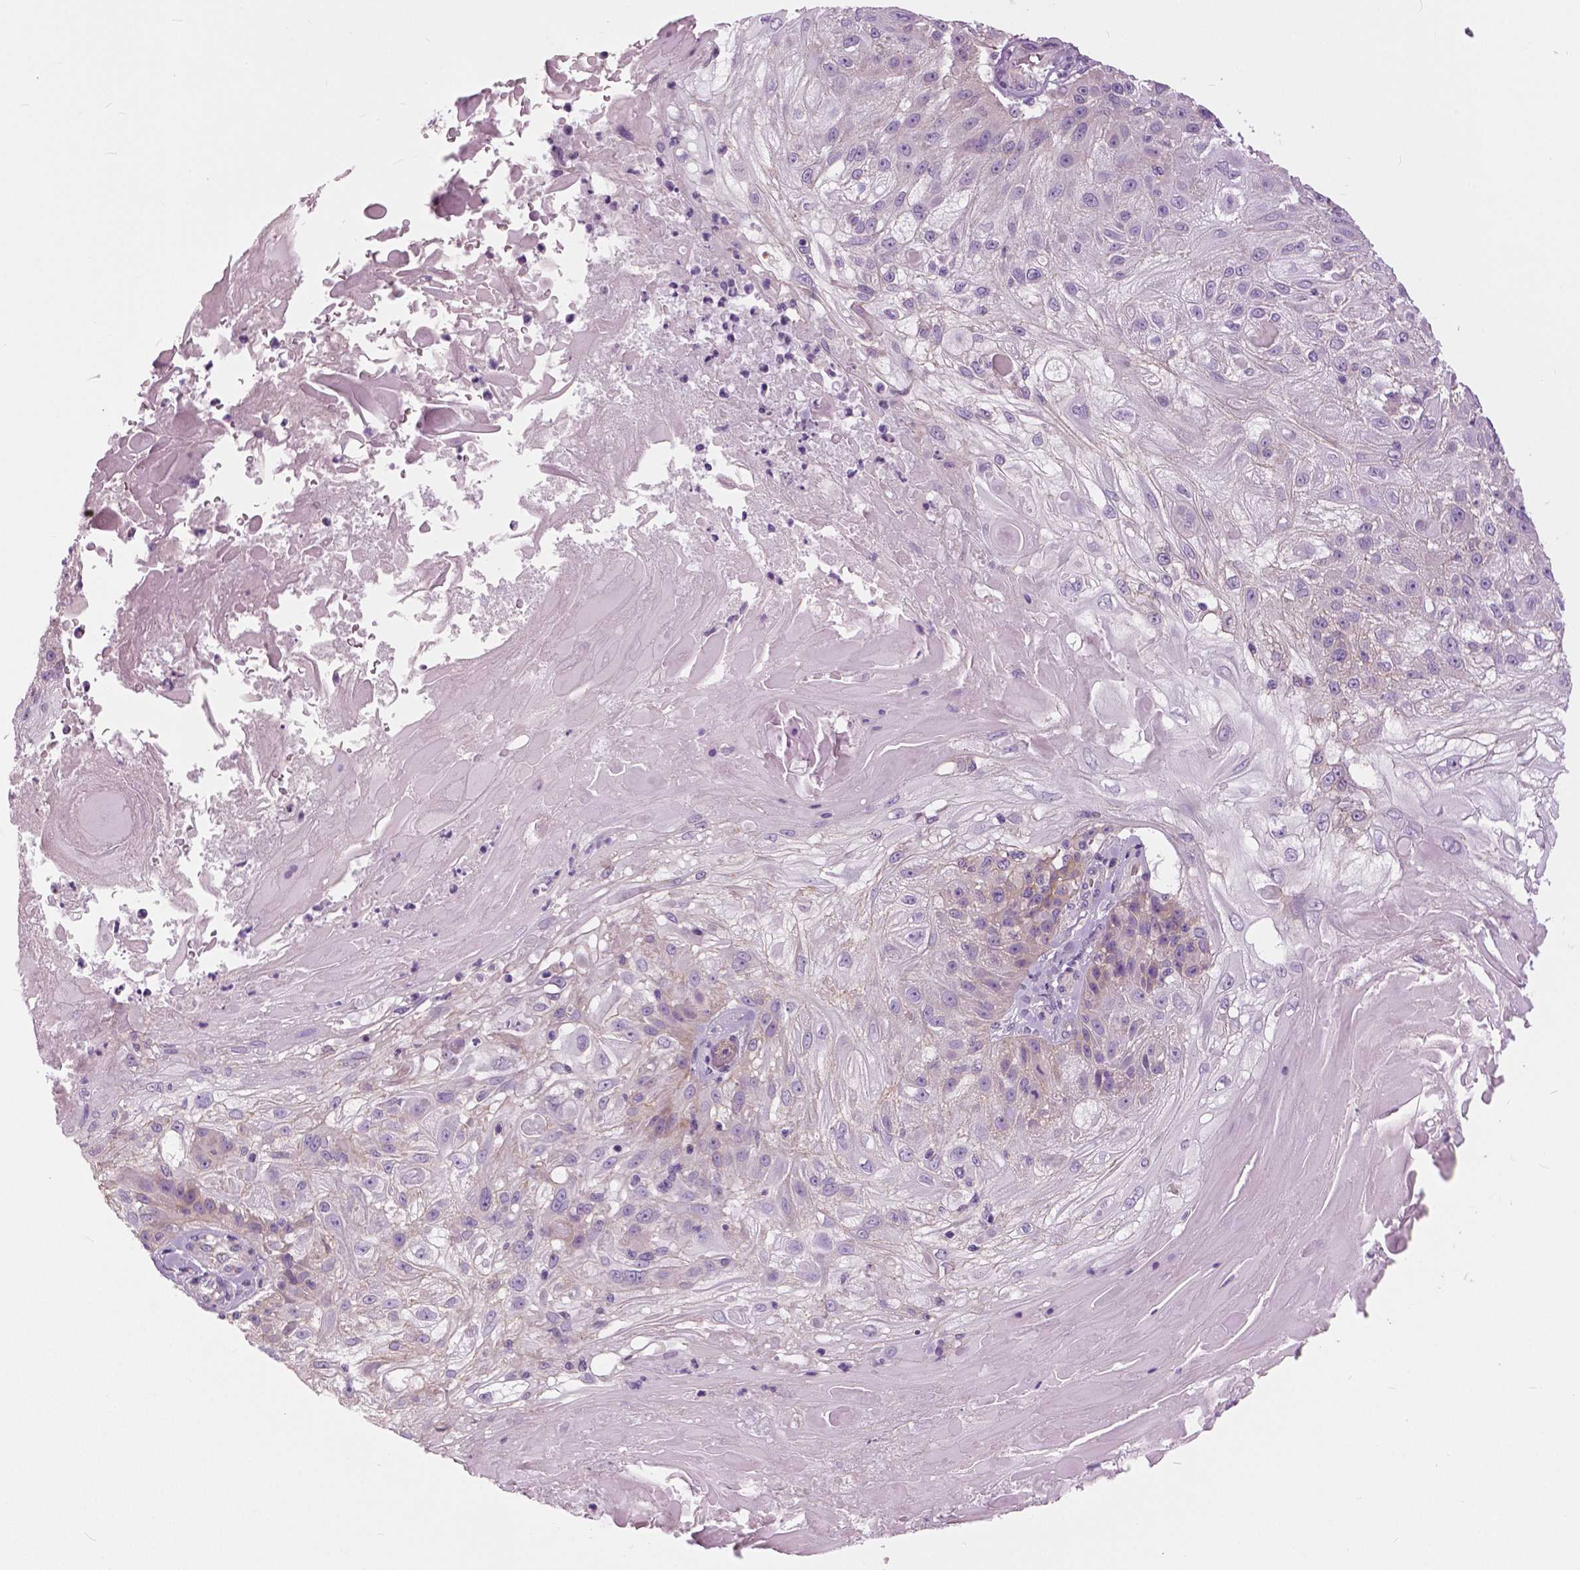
{"staining": {"intensity": "negative", "quantity": "none", "location": "none"}, "tissue": "skin cancer", "cell_type": "Tumor cells", "image_type": "cancer", "snomed": [{"axis": "morphology", "description": "Normal tissue, NOS"}, {"axis": "morphology", "description": "Squamous cell carcinoma, NOS"}, {"axis": "topography", "description": "Skin"}], "caption": "There is no significant positivity in tumor cells of skin squamous cell carcinoma.", "gene": "SERPINI1", "patient": {"sex": "female", "age": 83}}